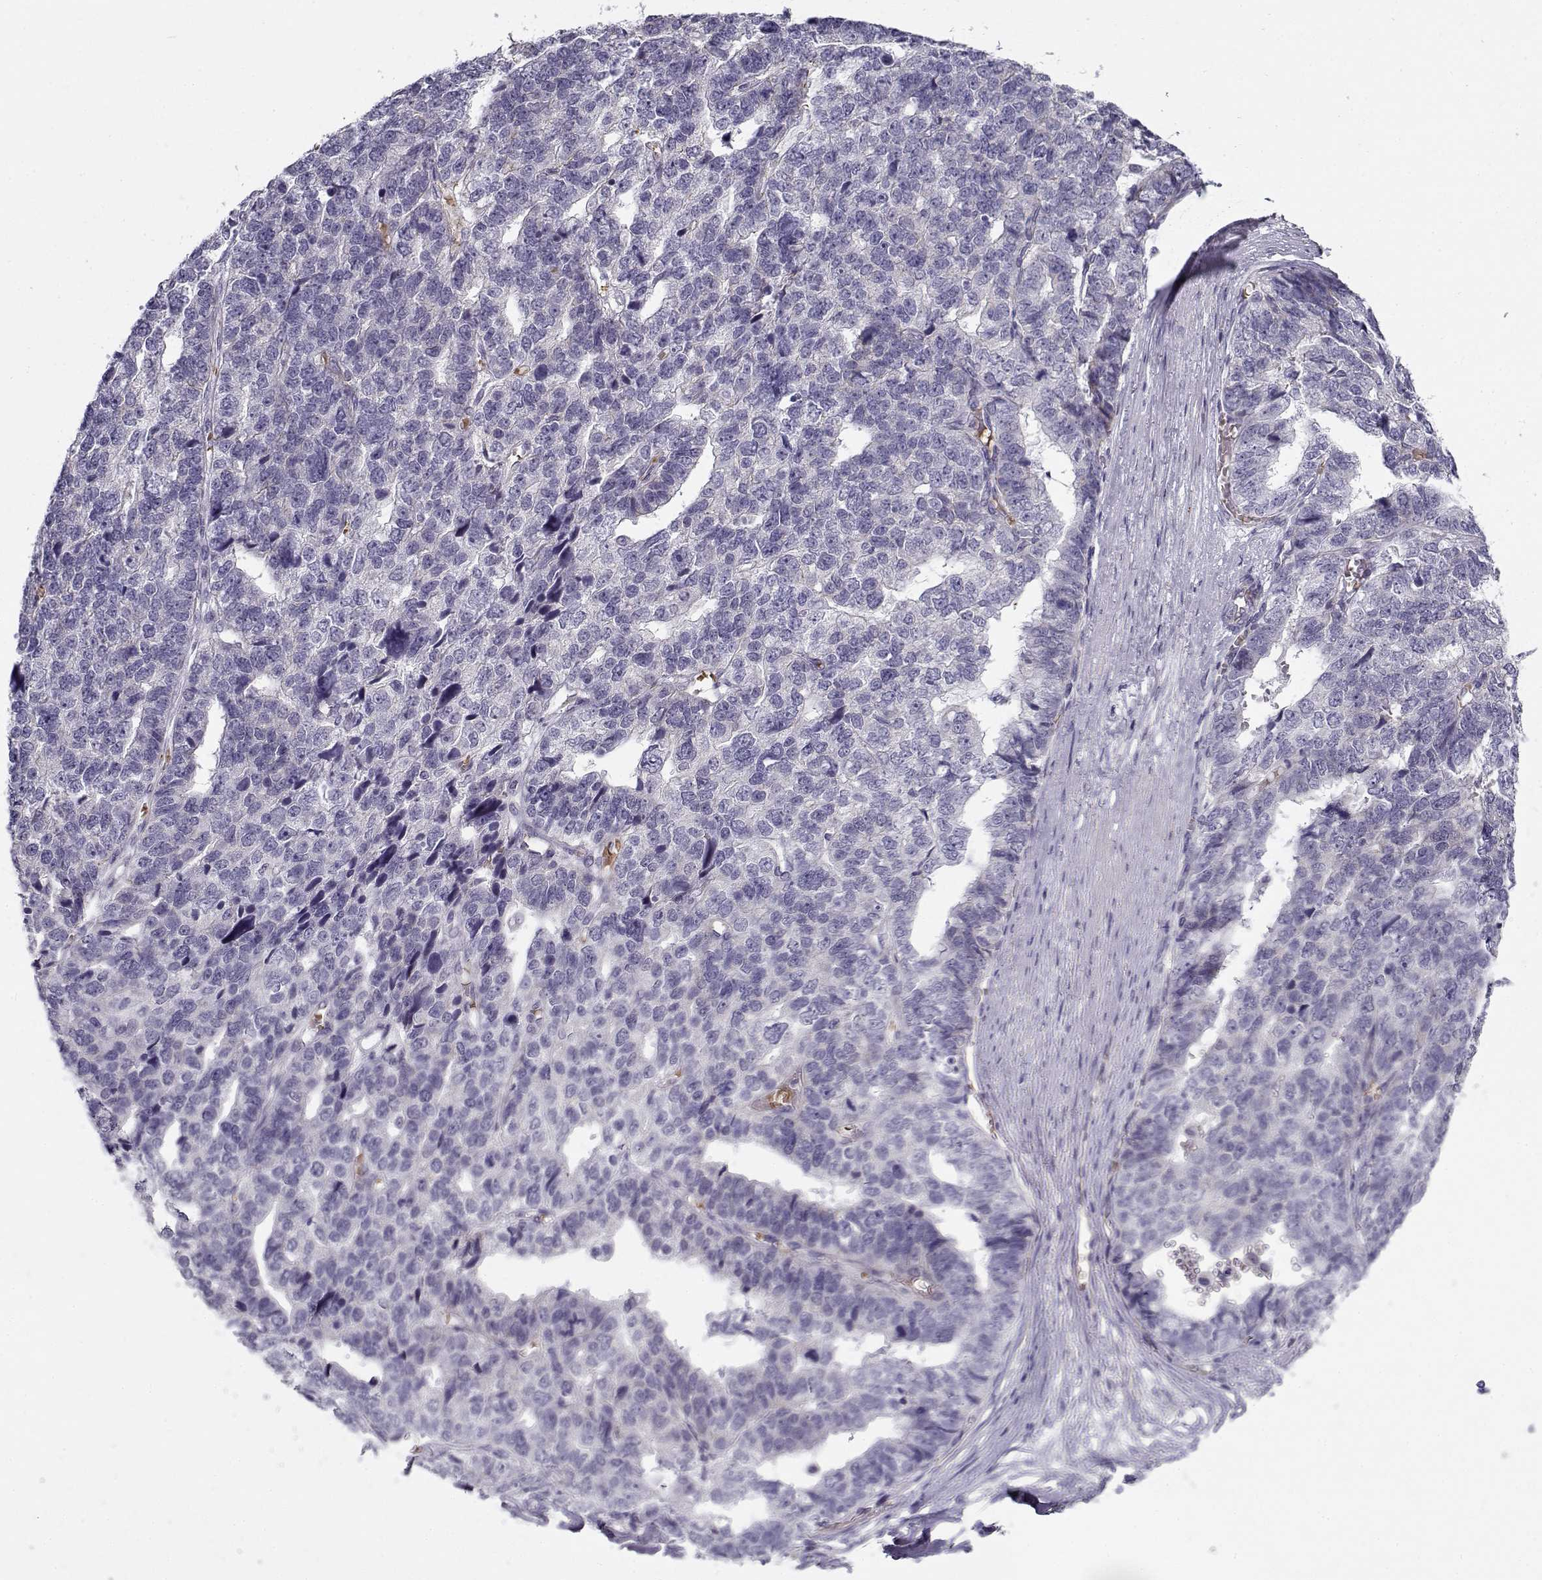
{"staining": {"intensity": "negative", "quantity": "none", "location": "none"}, "tissue": "stomach cancer", "cell_type": "Tumor cells", "image_type": "cancer", "snomed": [{"axis": "morphology", "description": "Adenocarcinoma, NOS"}, {"axis": "topography", "description": "Stomach"}], "caption": "An image of stomach cancer (adenocarcinoma) stained for a protein demonstrates no brown staining in tumor cells.", "gene": "MYO1A", "patient": {"sex": "male", "age": 69}}